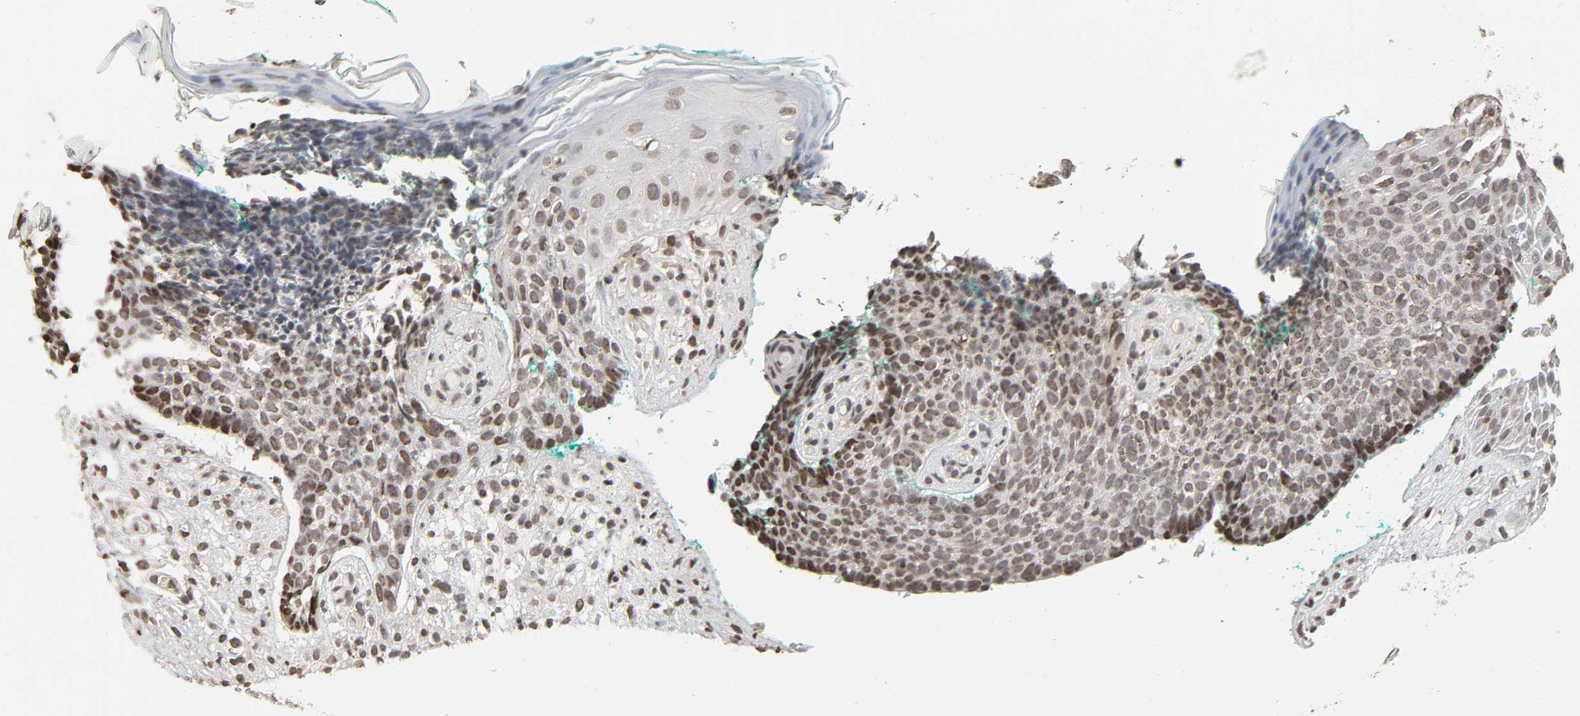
{"staining": {"intensity": "weak", "quantity": "25%-75%", "location": "nuclear"}, "tissue": "skin cancer", "cell_type": "Tumor cells", "image_type": "cancer", "snomed": [{"axis": "morphology", "description": "Basal cell carcinoma"}, {"axis": "topography", "description": "Skin"}], "caption": "Weak nuclear staining is identified in about 25%-75% of tumor cells in skin cancer.", "gene": "STK4", "patient": {"sex": "female", "age": 58}}